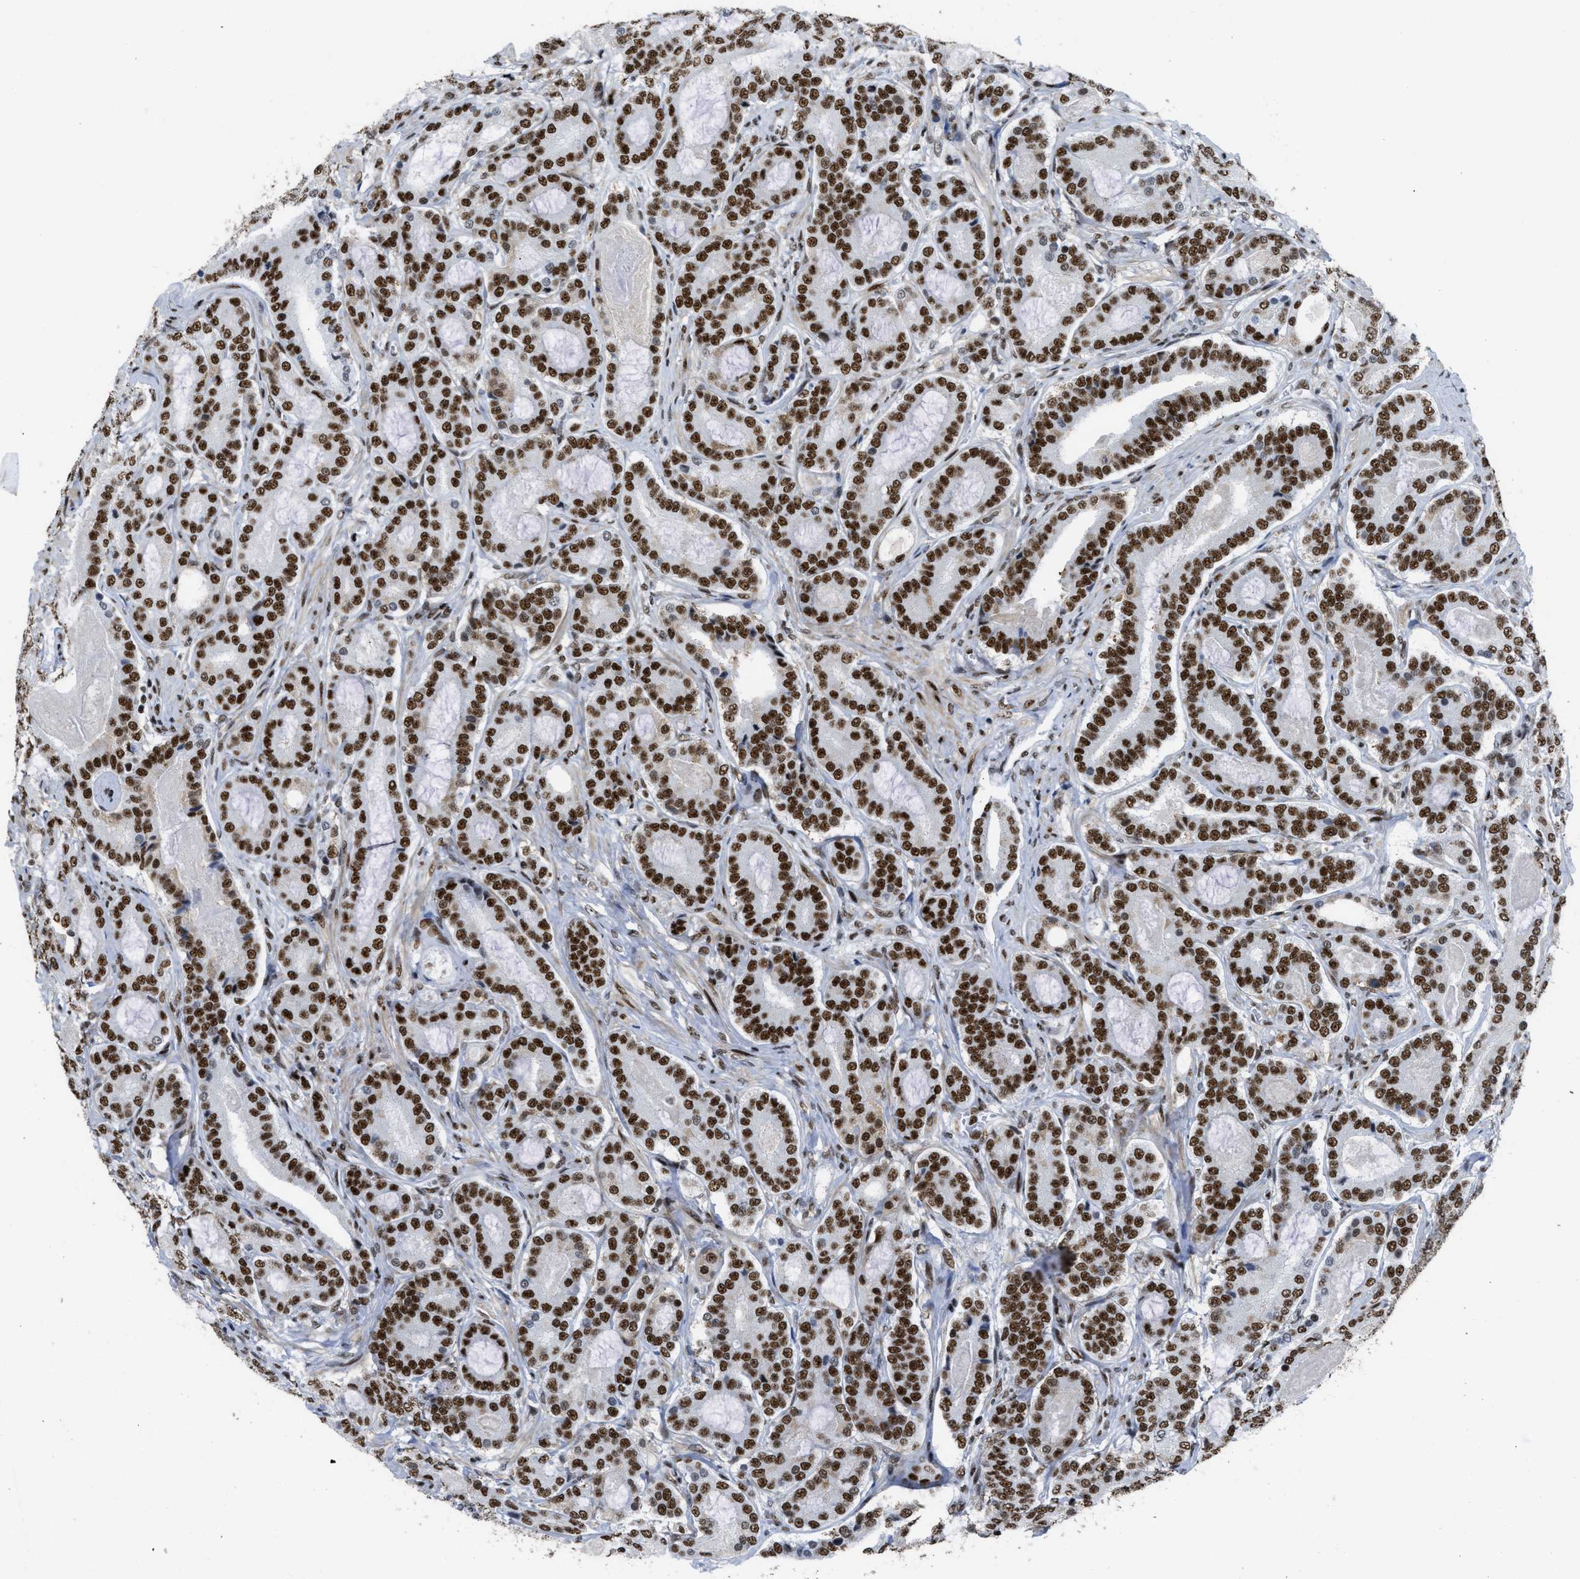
{"staining": {"intensity": "strong", "quantity": ">75%", "location": "nuclear"}, "tissue": "prostate cancer", "cell_type": "Tumor cells", "image_type": "cancer", "snomed": [{"axis": "morphology", "description": "Adenocarcinoma, High grade"}, {"axis": "topography", "description": "Prostate"}], "caption": "Prostate cancer (high-grade adenocarcinoma) stained with DAB immunohistochemistry demonstrates high levels of strong nuclear positivity in approximately >75% of tumor cells.", "gene": "ZNF207", "patient": {"sex": "male", "age": 60}}